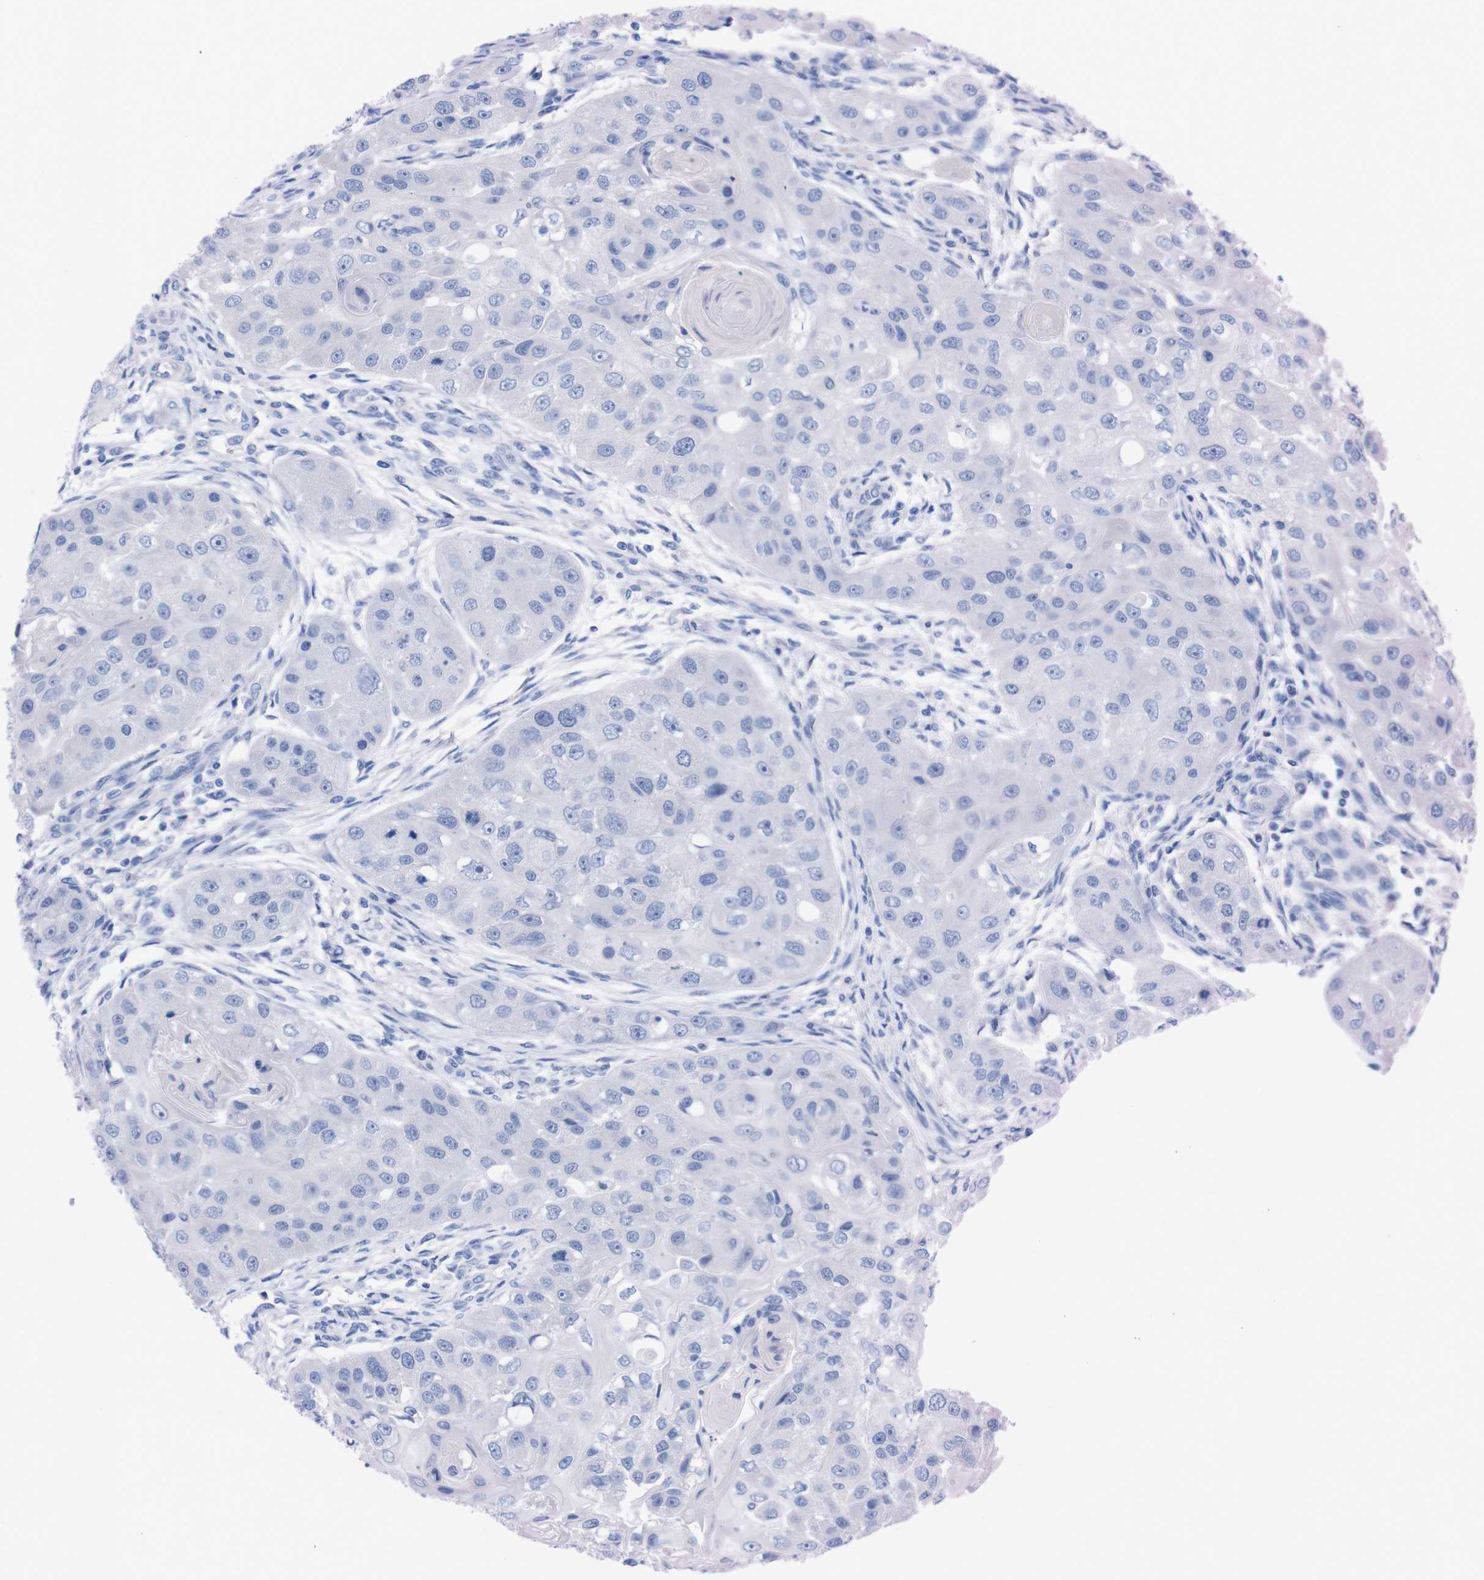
{"staining": {"intensity": "negative", "quantity": "none", "location": "none"}, "tissue": "head and neck cancer", "cell_type": "Tumor cells", "image_type": "cancer", "snomed": [{"axis": "morphology", "description": "Normal tissue, NOS"}, {"axis": "morphology", "description": "Squamous cell carcinoma, NOS"}, {"axis": "topography", "description": "Skeletal muscle"}, {"axis": "topography", "description": "Head-Neck"}], "caption": "A high-resolution histopathology image shows IHC staining of head and neck squamous cell carcinoma, which shows no significant positivity in tumor cells.", "gene": "TMEM243", "patient": {"sex": "male", "age": 51}}